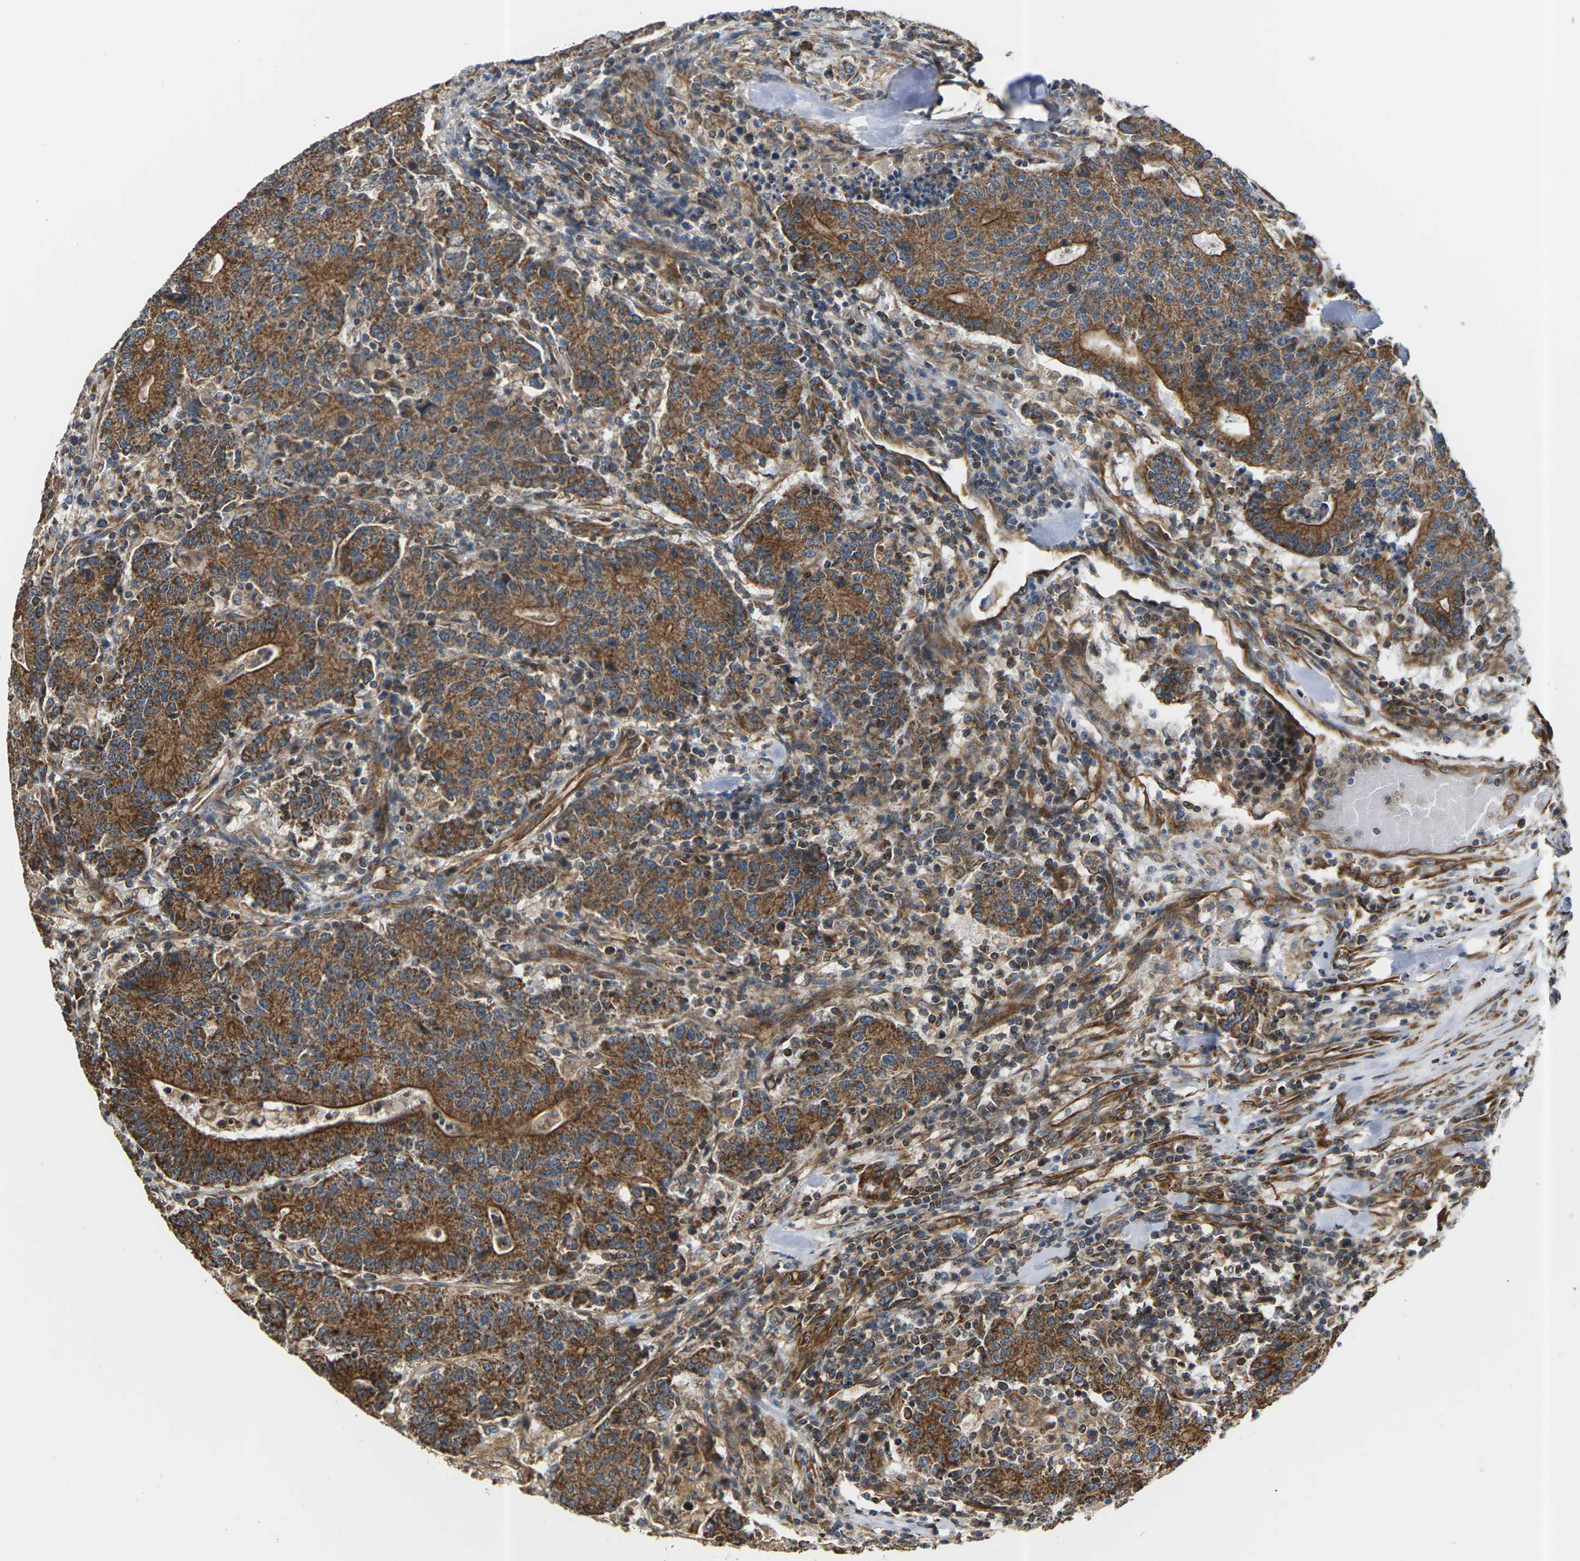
{"staining": {"intensity": "strong", "quantity": ">75%", "location": "cytoplasmic/membranous"}, "tissue": "colorectal cancer", "cell_type": "Tumor cells", "image_type": "cancer", "snomed": [{"axis": "morphology", "description": "Normal tissue, NOS"}, {"axis": "morphology", "description": "Adenocarcinoma, NOS"}, {"axis": "topography", "description": "Colon"}], "caption": "Immunohistochemistry image of human colorectal cancer (adenocarcinoma) stained for a protein (brown), which displays high levels of strong cytoplasmic/membranous staining in about >75% of tumor cells.", "gene": "PCDHB4", "patient": {"sex": "female", "age": 75}}